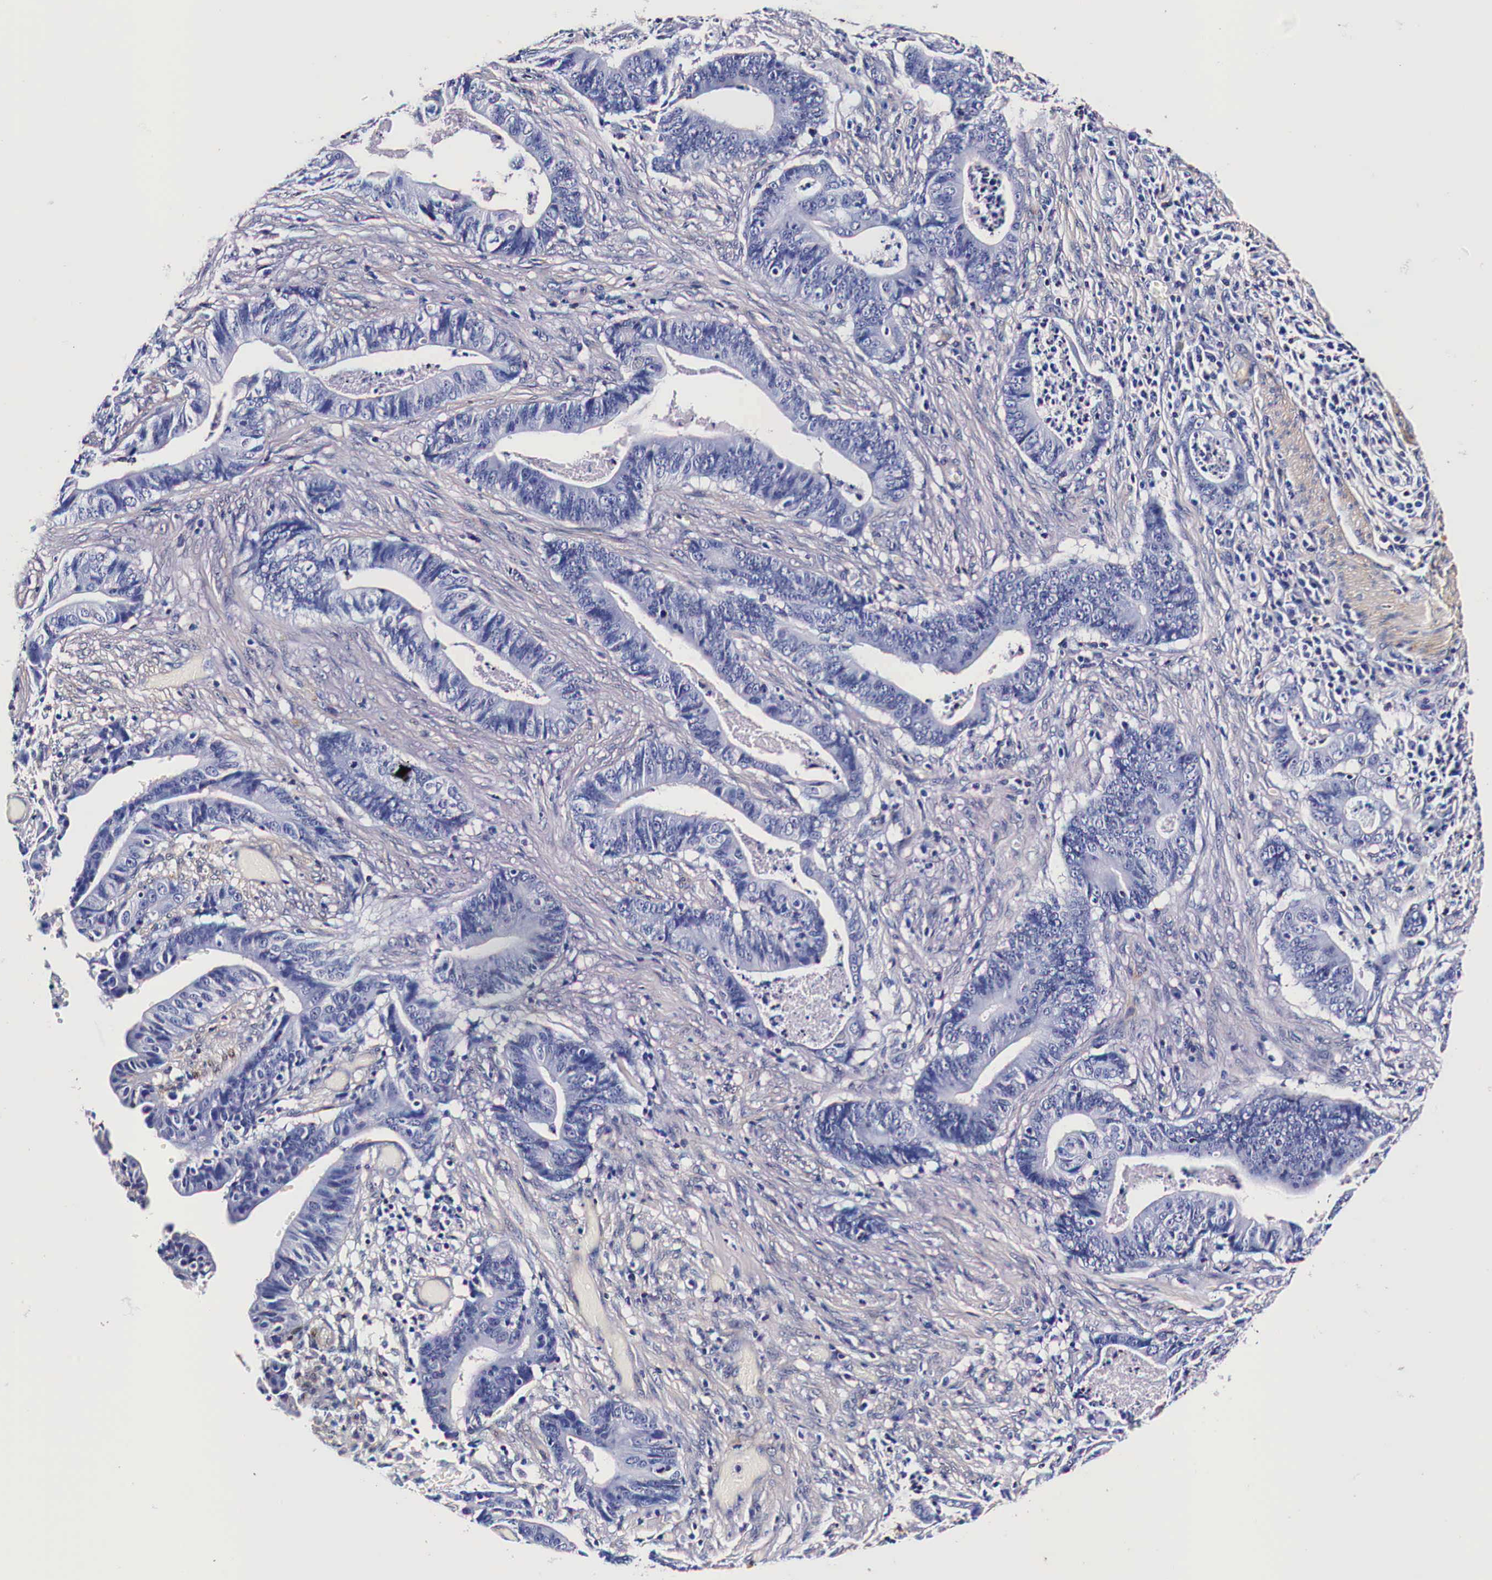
{"staining": {"intensity": "negative", "quantity": "none", "location": "none"}, "tissue": "stomach cancer", "cell_type": "Tumor cells", "image_type": "cancer", "snomed": [{"axis": "morphology", "description": "Adenocarcinoma, NOS"}, {"axis": "topography", "description": "Stomach, lower"}], "caption": "Human stomach cancer (adenocarcinoma) stained for a protein using immunohistochemistry (IHC) exhibits no positivity in tumor cells.", "gene": "HSPB1", "patient": {"sex": "female", "age": 86}}